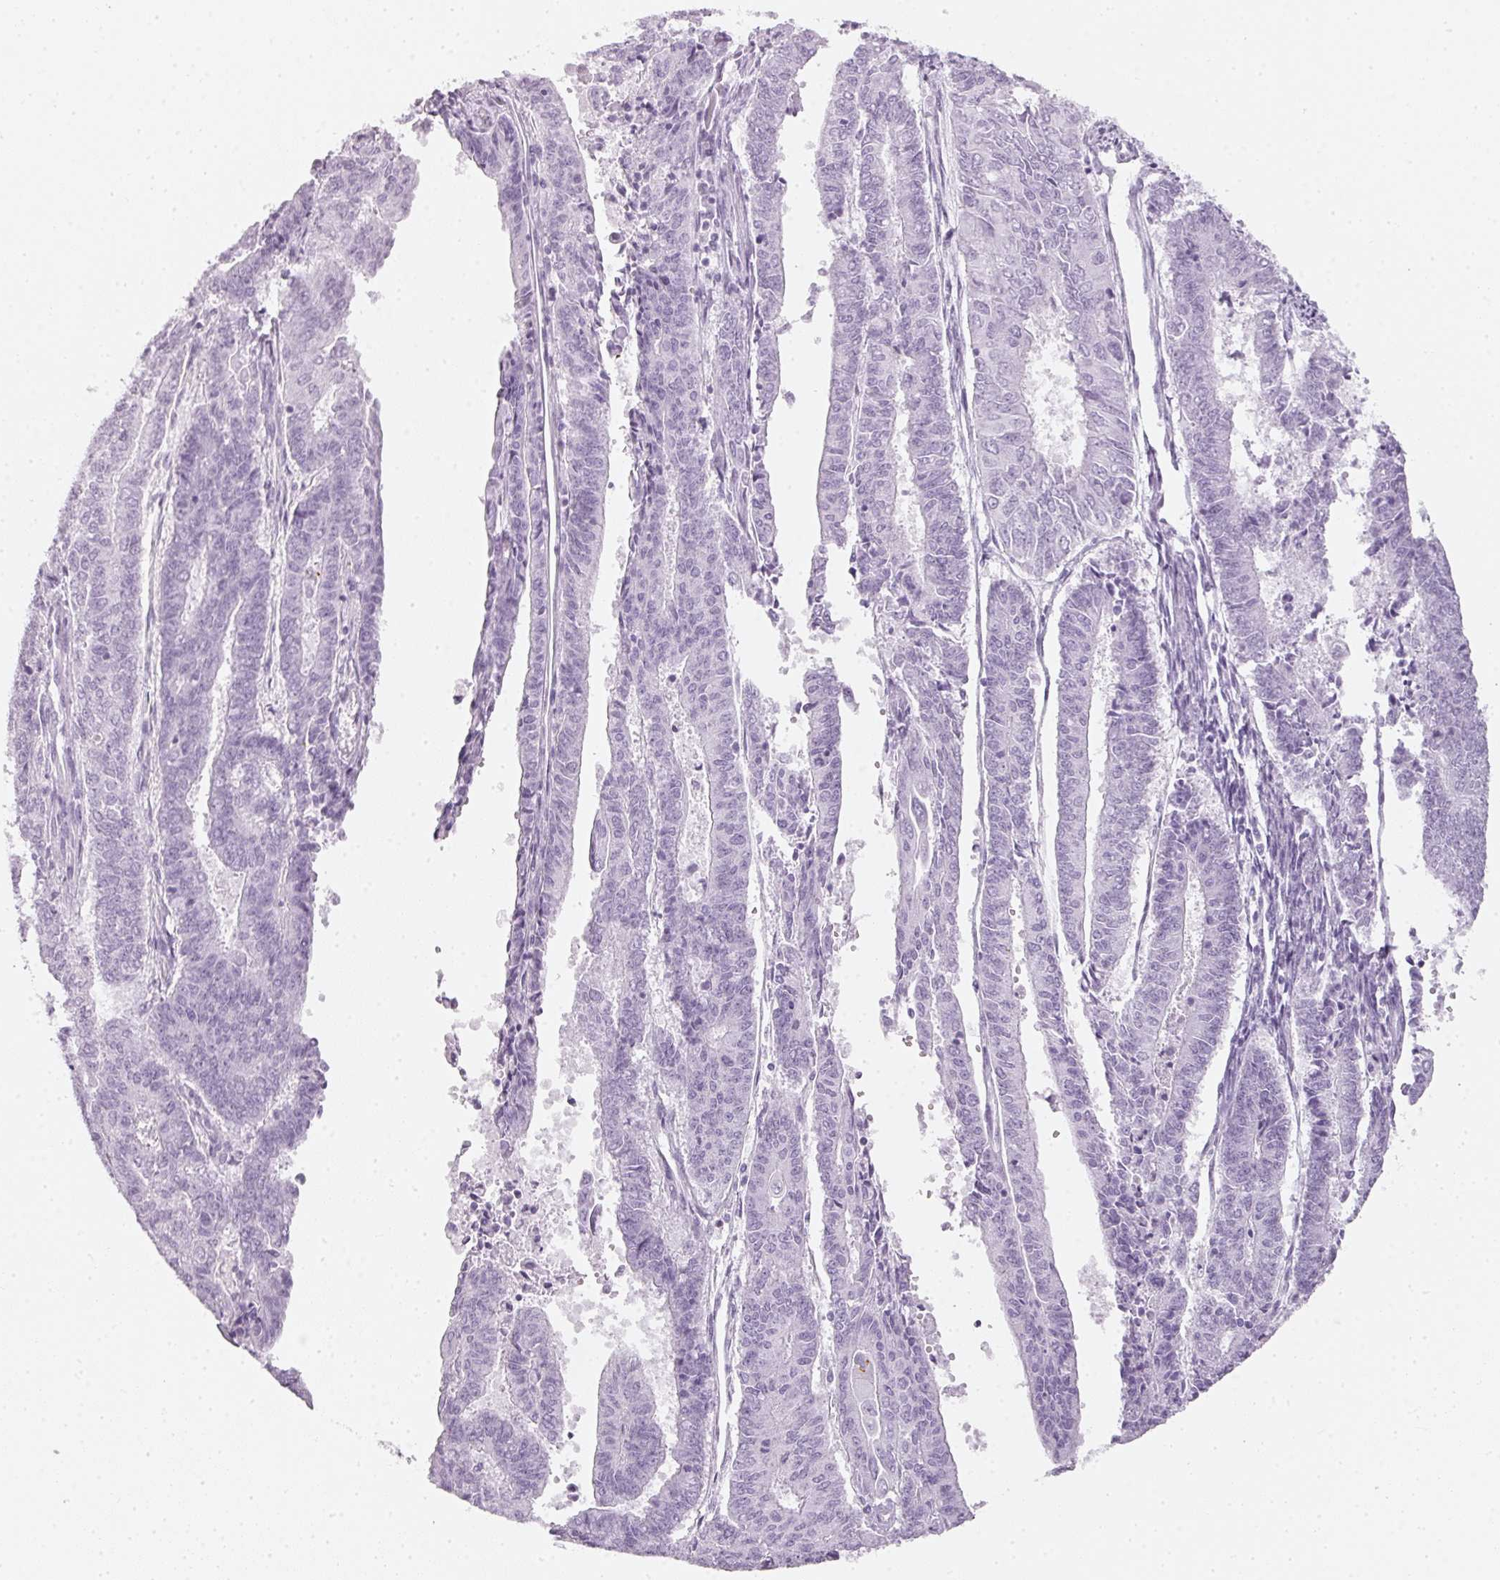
{"staining": {"intensity": "negative", "quantity": "none", "location": "none"}, "tissue": "endometrial cancer", "cell_type": "Tumor cells", "image_type": "cancer", "snomed": [{"axis": "morphology", "description": "Adenocarcinoma, NOS"}, {"axis": "topography", "description": "Endometrium"}], "caption": "Human endometrial cancer (adenocarcinoma) stained for a protein using immunohistochemistry (IHC) exhibits no positivity in tumor cells.", "gene": "TMEM42", "patient": {"sex": "female", "age": 59}}